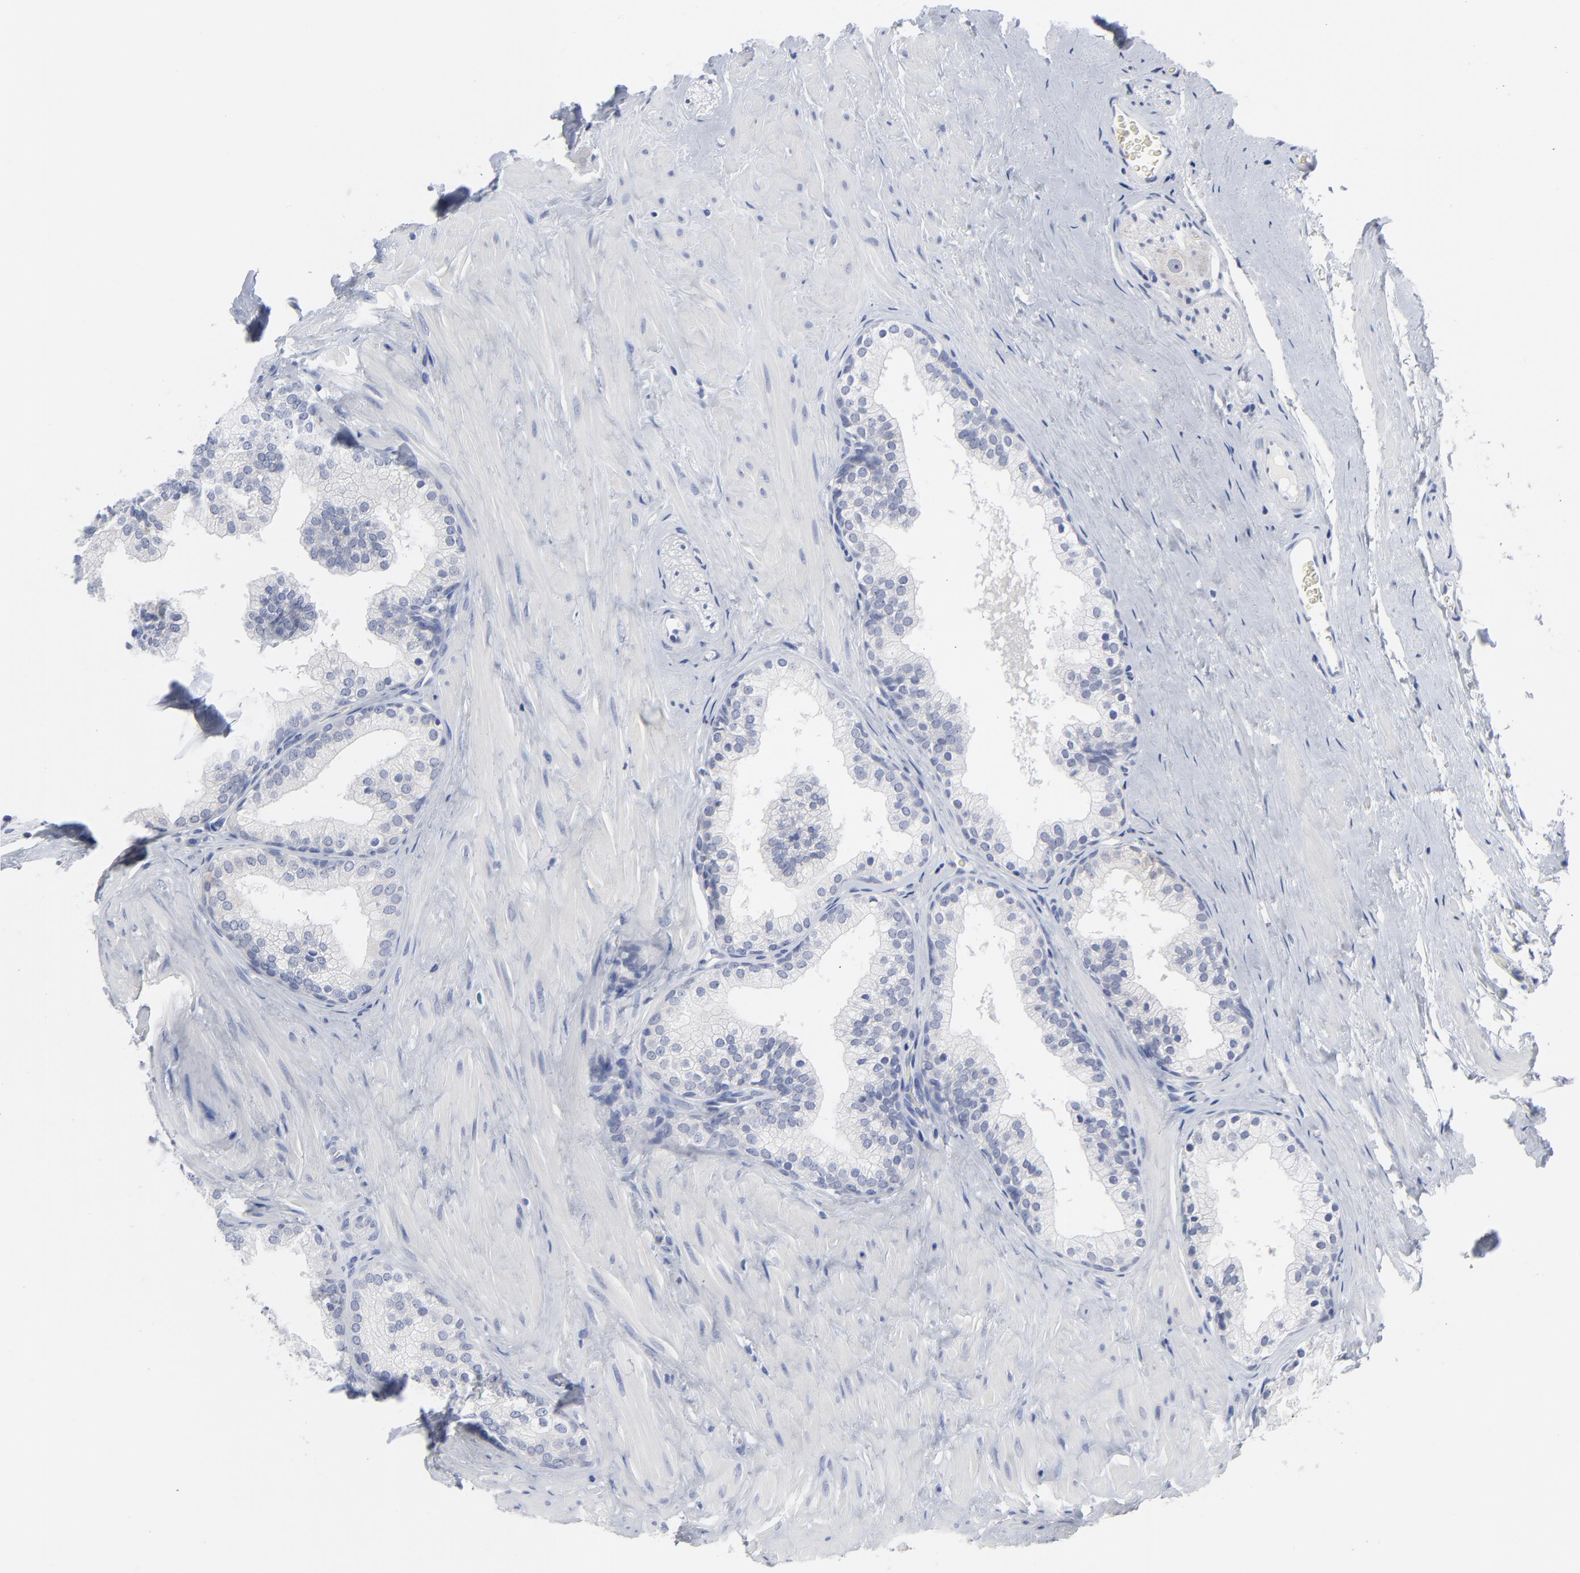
{"staining": {"intensity": "negative", "quantity": "none", "location": "none"}, "tissue": "prostate", "cell_type": "Glandular cells", "image_type": "normal", "snomed": [{"axis": "morphology", "description": "Normal tissue, NOS"}, {"axis": "topography", "description": "Prostate"}], "caption": "Immunohistochemical staining of unremarkable prostate exhibits no significant expression in glandular cells.", "gene": "CLEC4G", "patient": {"sex": "male", "age": 60}}